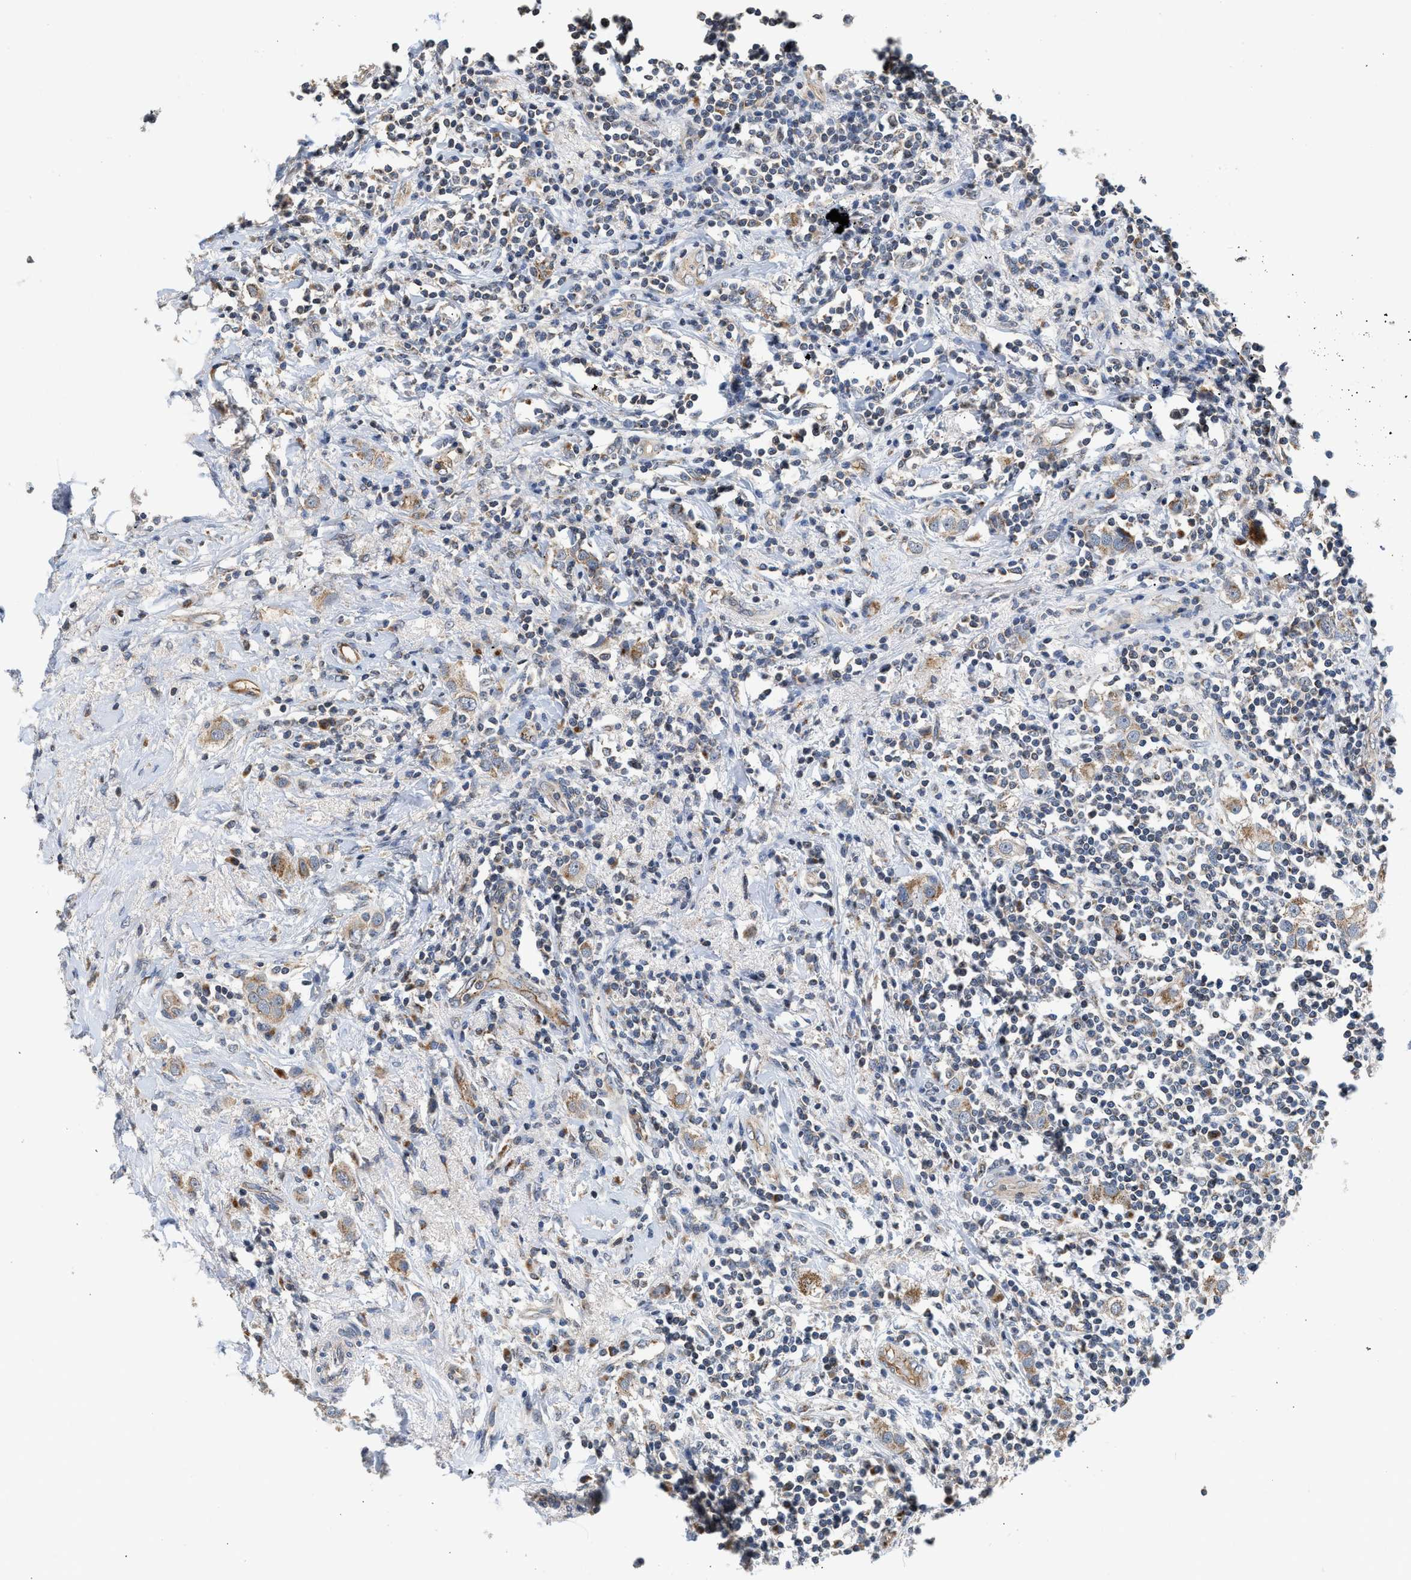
{"staining": {"intensity": "weak", "quantity": ">75%", "location": "cytoplasmic/membranous"}, "tissue": "breast cancer", "cell_type": "Tumor cells", "image_type": "cancer", "snomed": [{"axis": "morphology", "description": "Duct carcinoma"}, {"axis": "topography", "description": "Breast"}], "caption": "Immunohistochemical staining of human breast cancer displays low levels of weak cytoplasmic/membranous staining in approximately >75% of tumor cells.", "gene": "PIM1", "patient": {"sex": "female", "age": 50}}